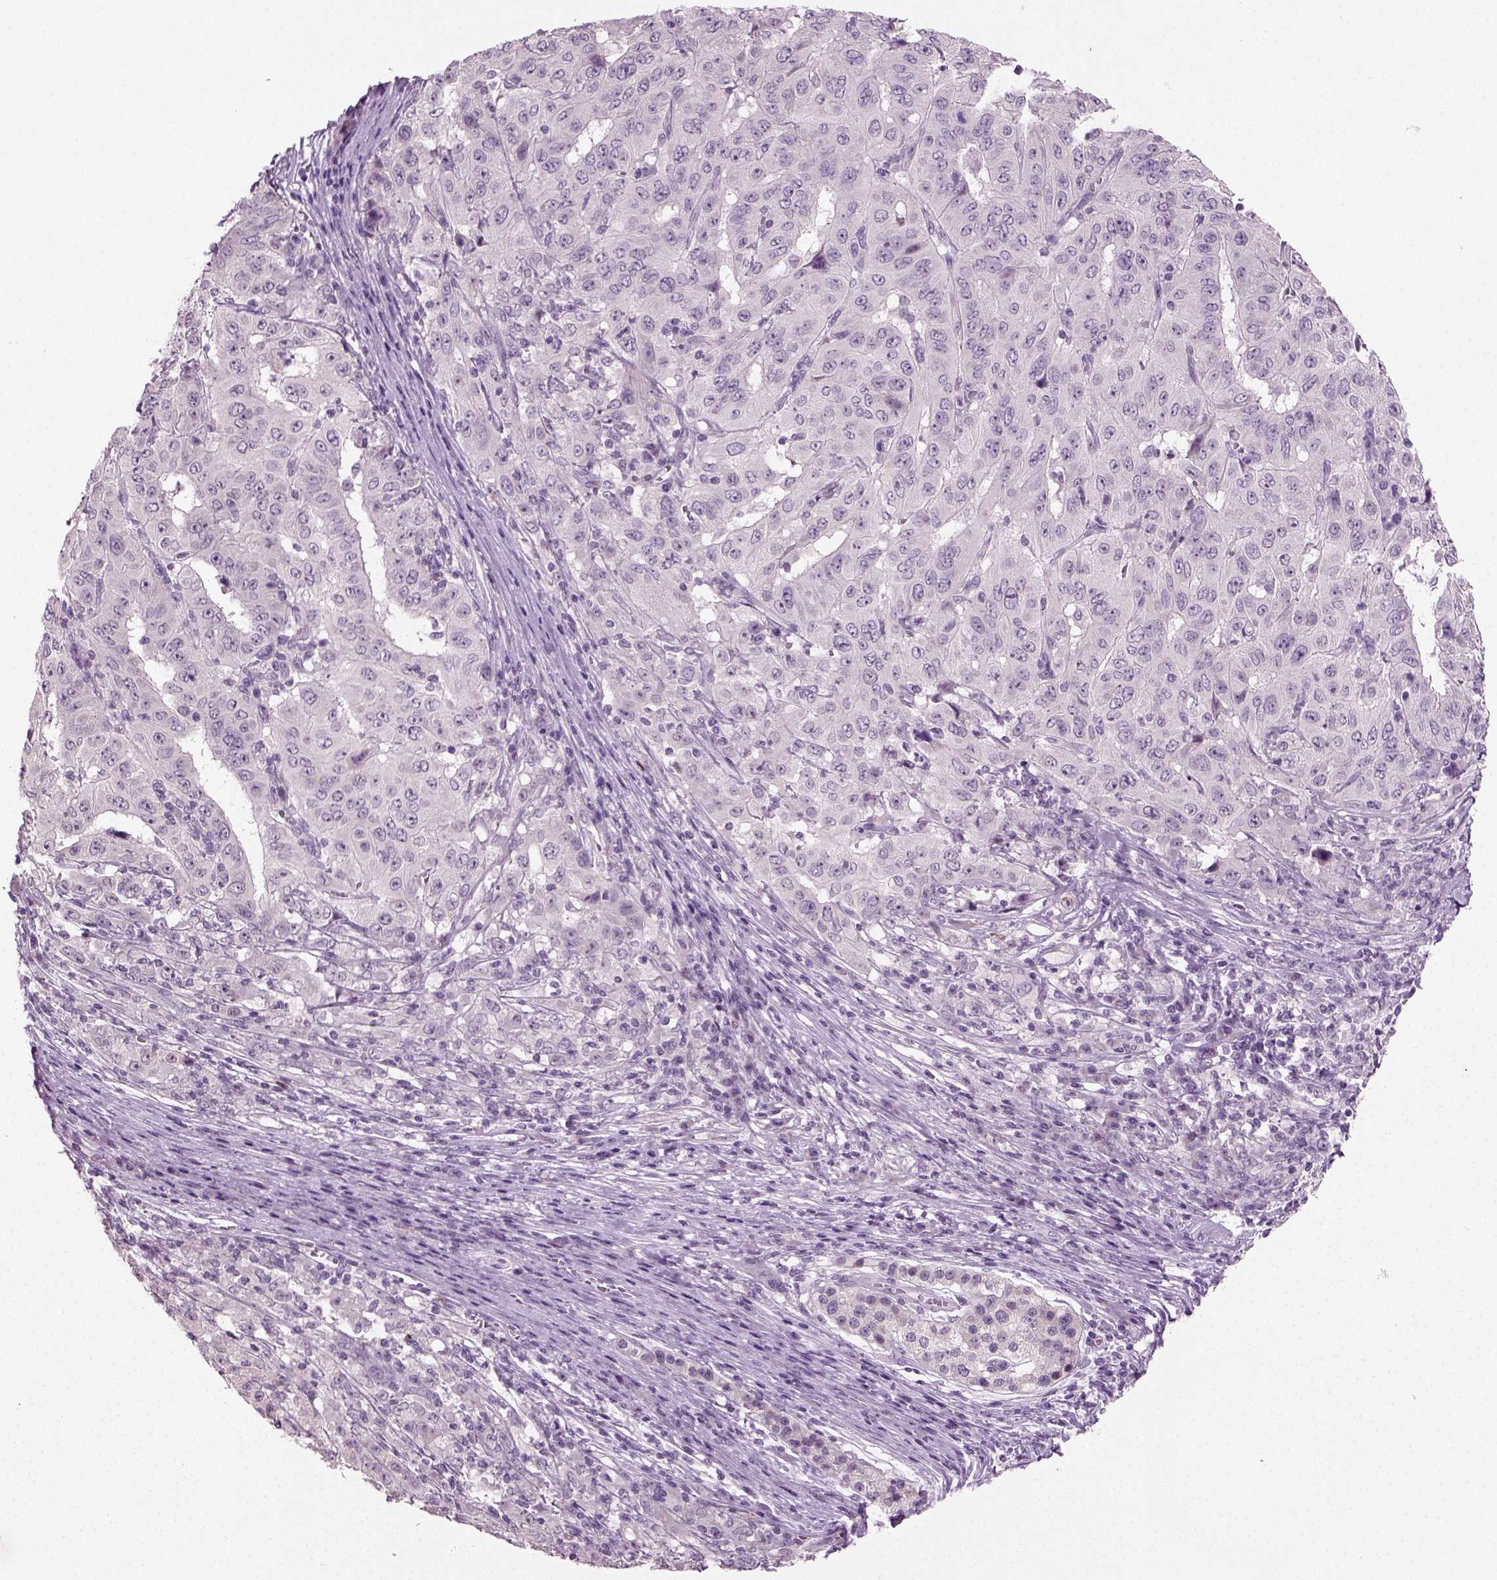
{"staining": {"intensity": "negative", "quantity": "none", "location": "none"}, "tissue": "pancreatic cancer", "cell_type": "Tumor cells", "image_type": "cancer", "snomed": [{"axis": "morphology", "description": "Adenocarcinoma, NOS"}, {"axis": "topography", "description": "Pancreas"}], "caption": "An immunohistochemistry (IHC) histopathology image of pancreatic cancer is shown. There is no staining in tumor cells of pancreatic cancer.", "gene": "SYNGAP1", "patient": {"sex": "male", "age": 63}}